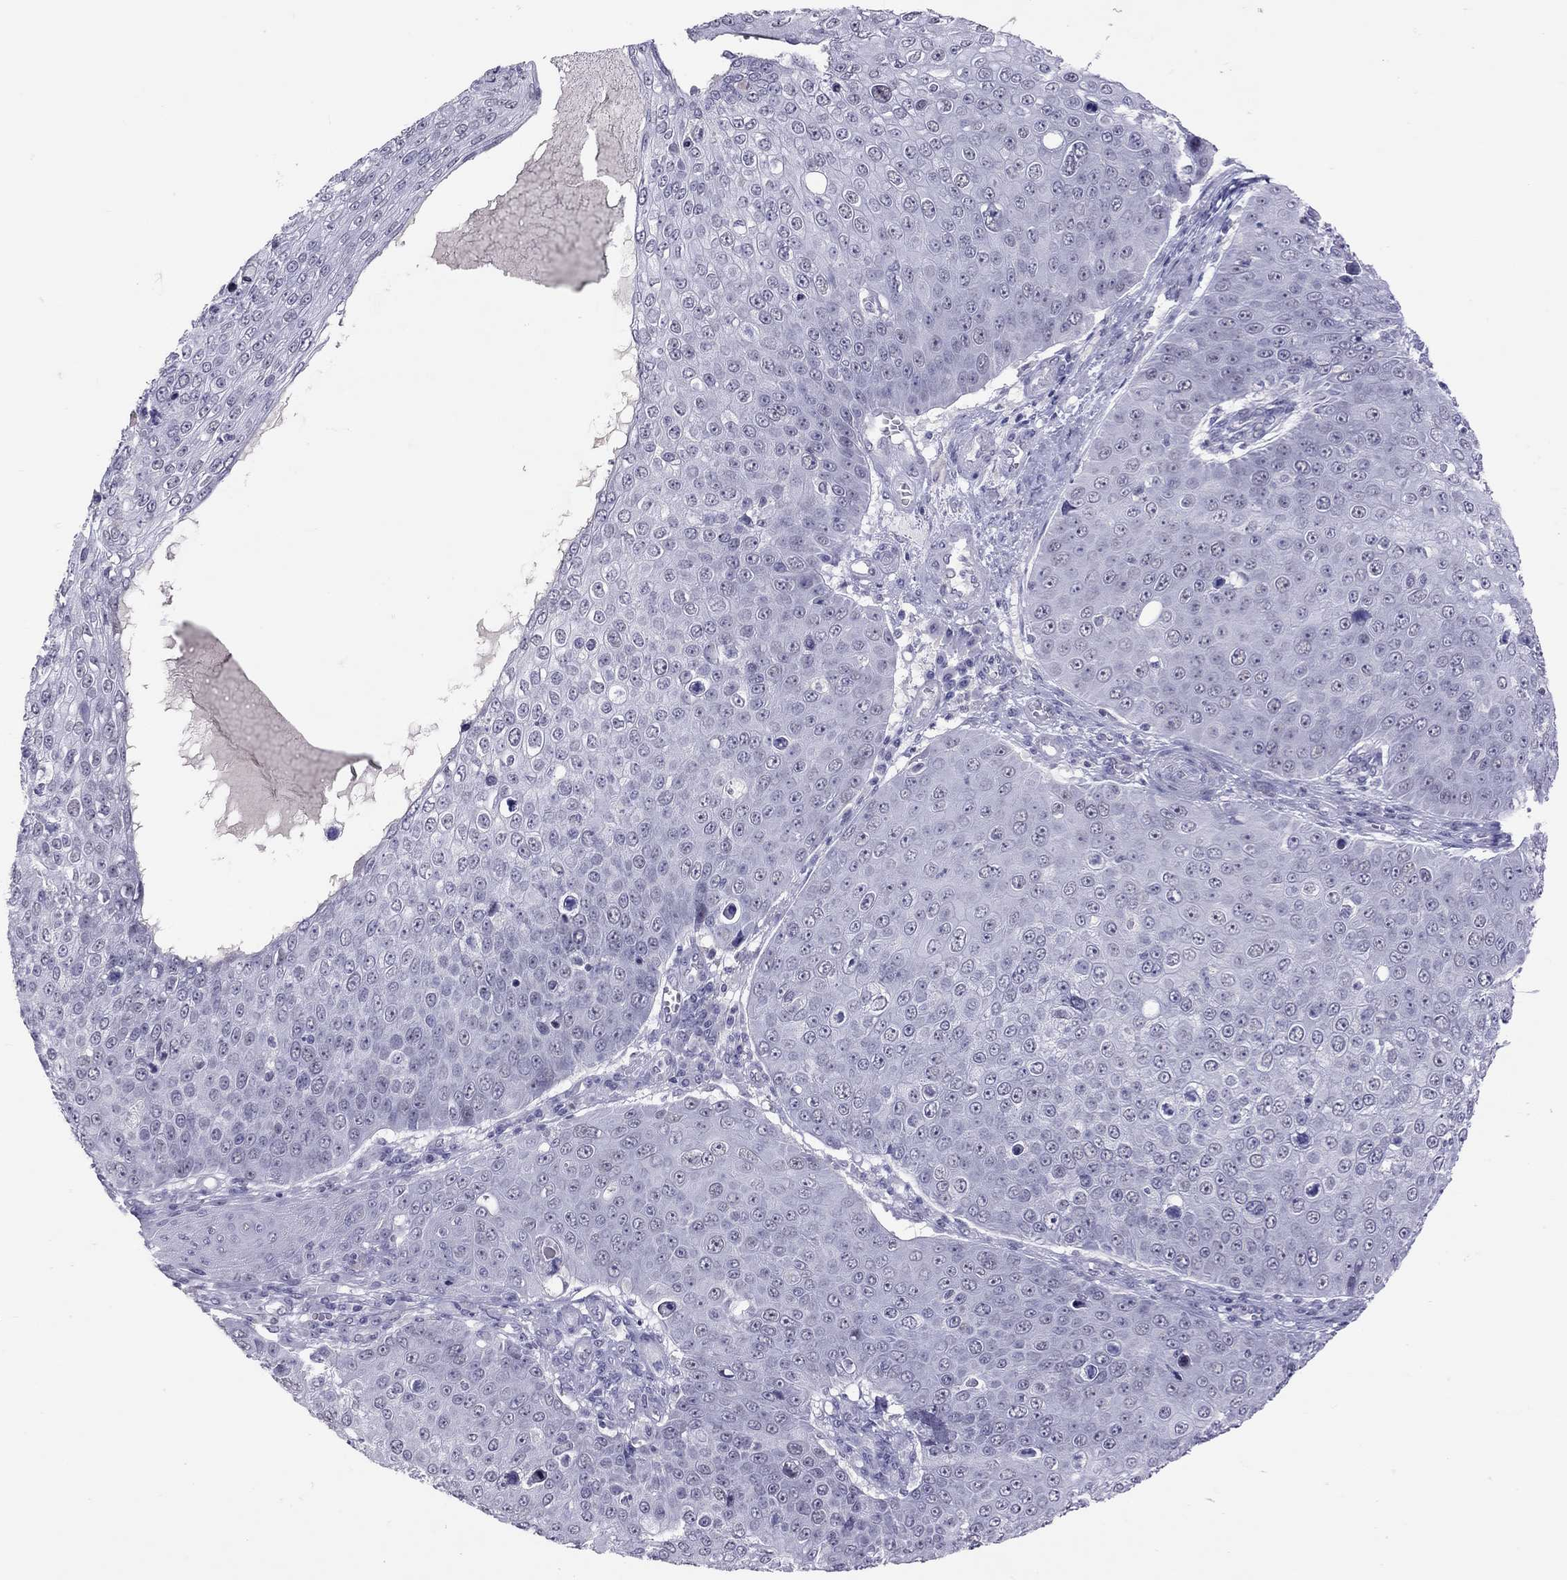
{"staining": {"intensity": "negative", "quantity": "none", "location": "none"}, "tissue": "skin cancer", "cell_type": "Tumor cells", "image_type": "cancer", "snomed": [{"axis": "morphology", "description": "Squamous cell carcinoma, NOS"}, {"axis": "topography", "description": "Skin"}], "caption": "Photomicrograph shows no significant protein expression in tumor cells of skin cancer.", "gene": "JHY", "patient": {"sex": "male", "age": 71}}